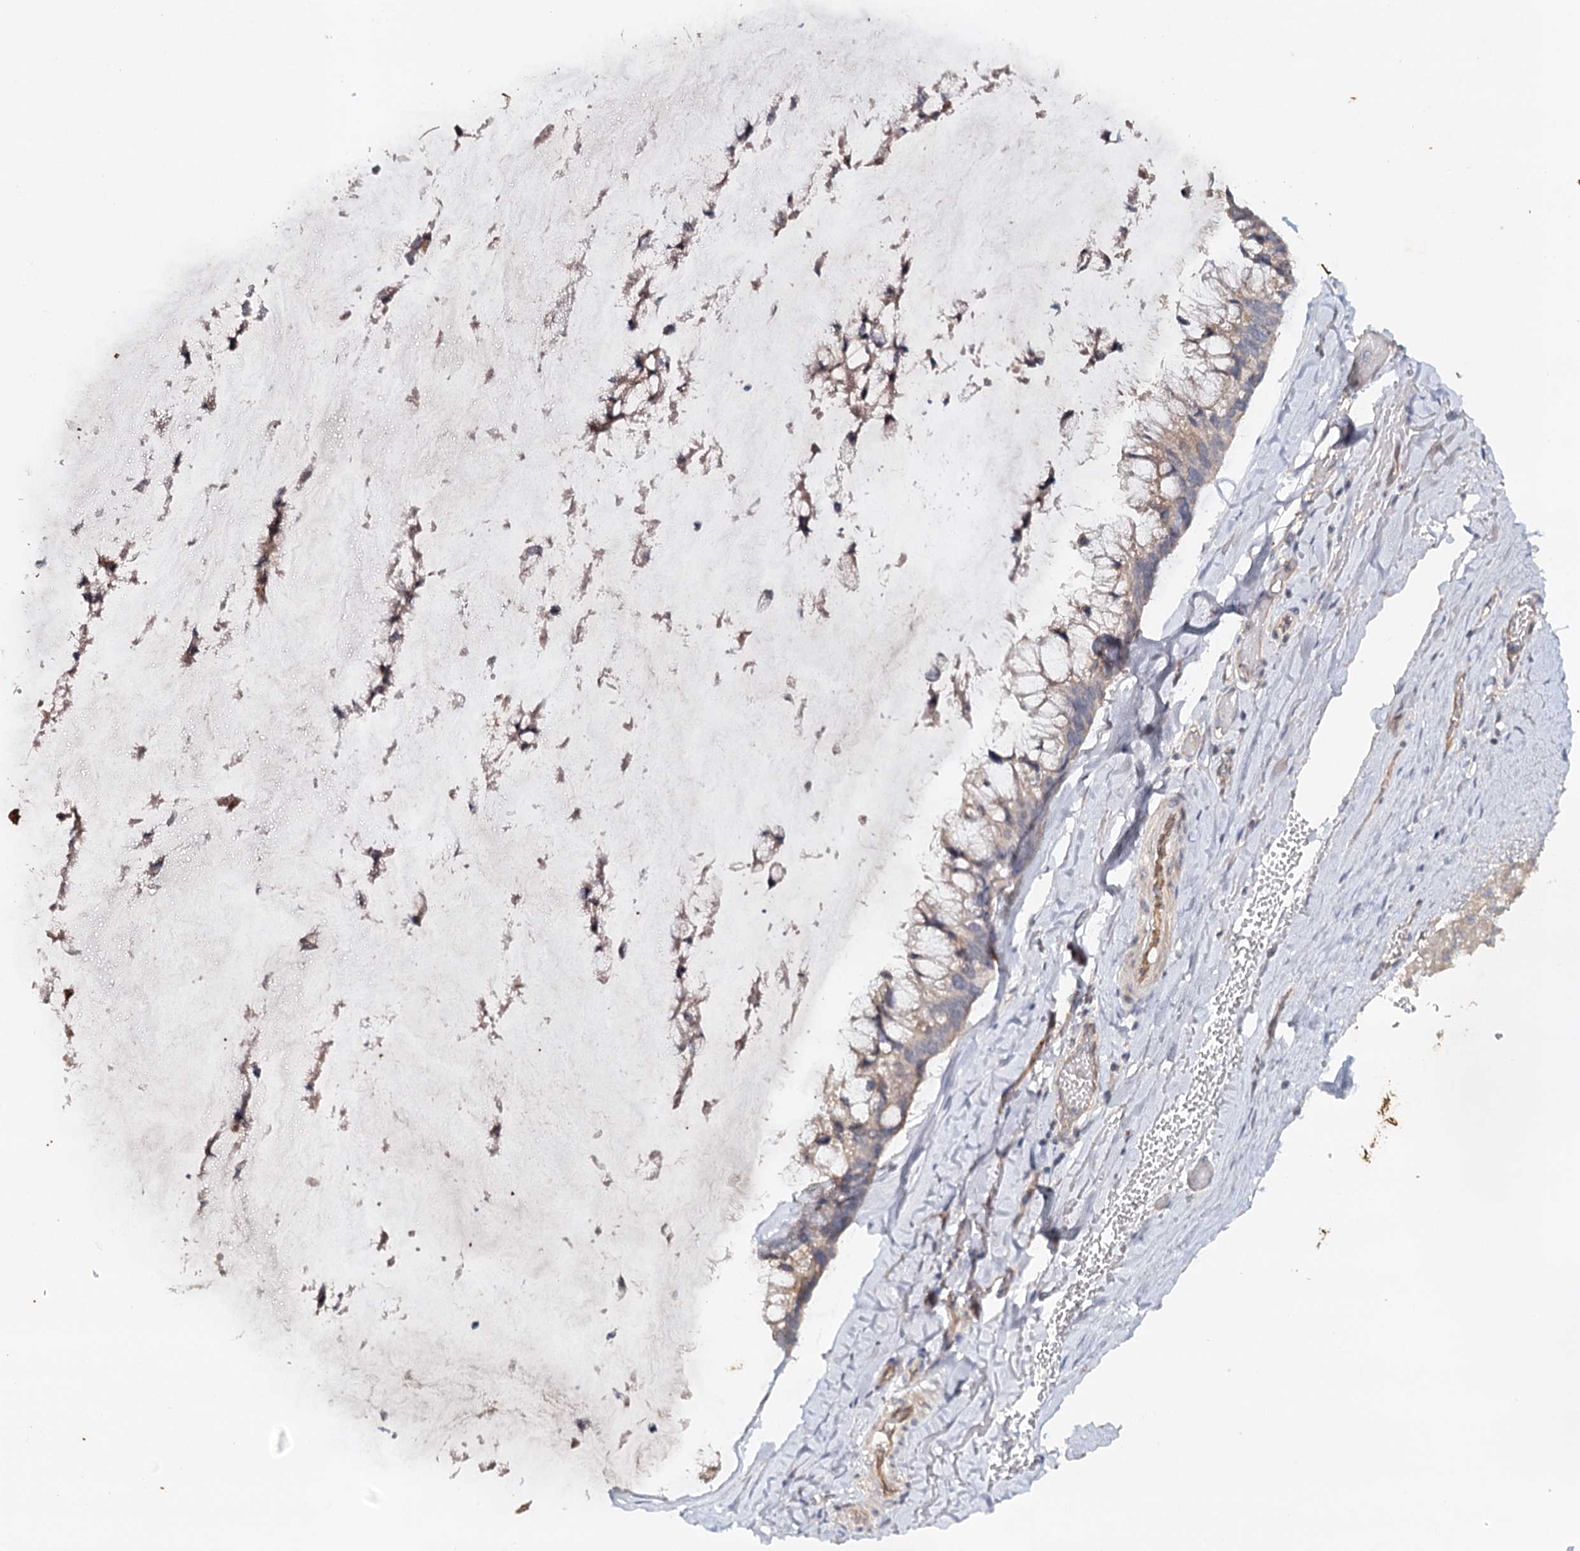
{"staining": {"intensity": "weak", "quantity": ">75%", "location": "cytoplasmic/membranous"}, "tissue": "ovarian cancer", "cell_type": "Tumor cells", "image_type": "cancer", "snomed": [{"axis": "morphology", "description": "Cystadenocarcinoma, mucinous, NOS"}, {"axis": "topography", "description": "Ovary"}], "caption": "Ovarian mucinous cystadenocarcinoma stained with a brown dye reveals weak cytoplasmic/membranous positive staining in approximately >75% of tumor cells.", "gene": "SYNPO", "patient": {"sex": "female", "age": 39}}